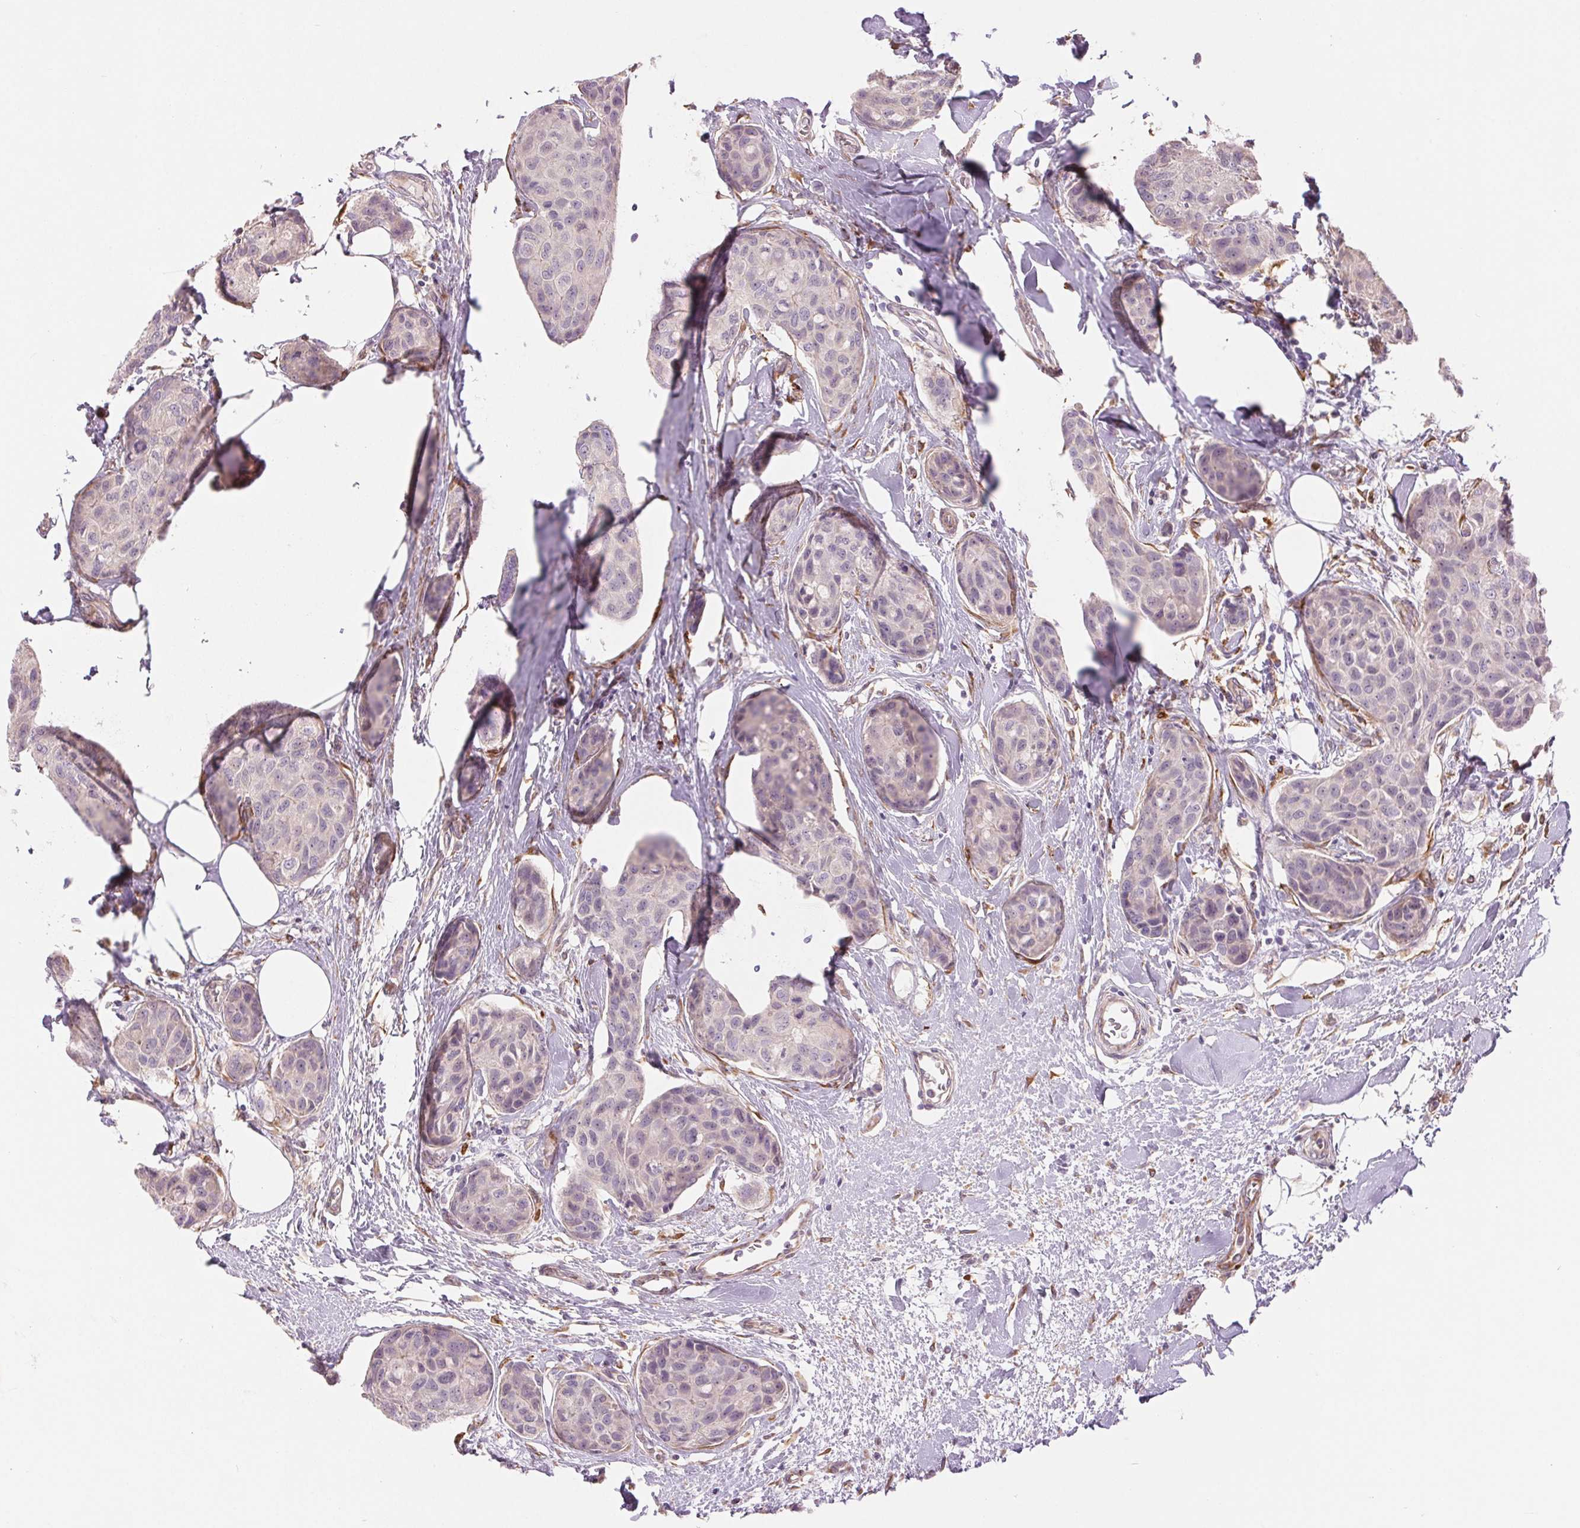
{"staining": {"intensity": "negative", "quantity": "none", "location": "none"}, "tissue": "breast cancer", "cell_type": "Tumor cells", "image_type": "cancer", "snomed": [{"axis": "morphology", "description": "Duct carcinoma"}, {"axis": "topography", "description": "Breast"}], "caption": "This micrograph is of breast cancer stained with immunohistochemistry to label a protein in brown with the nuclei are counter-stained blue. There is no positivity in tumor cells.", "gene": "METTL17", "patient": {"sex": "female", "age": 80}}